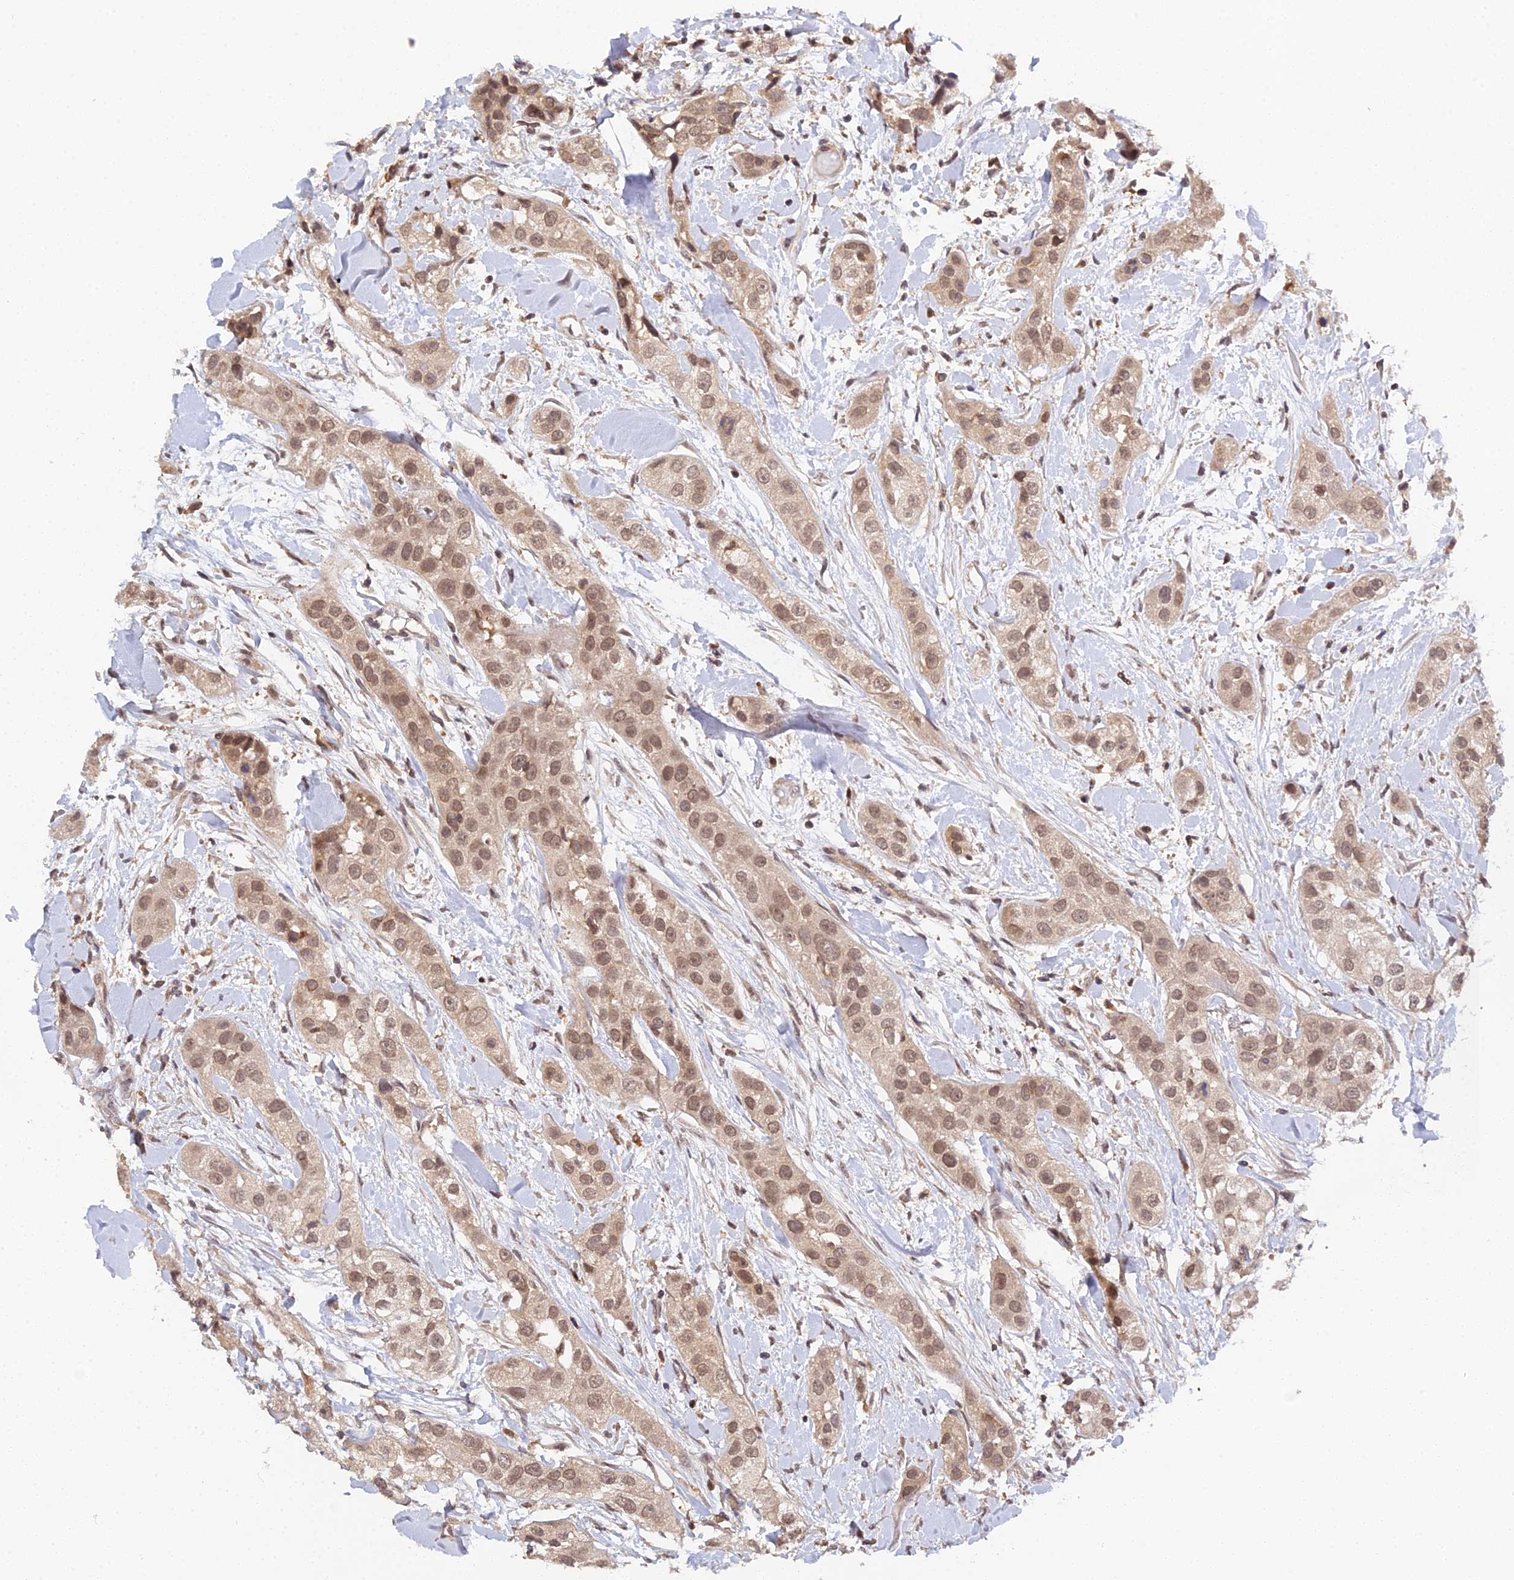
{"staining": {"intensity": "moderate", "quantity": ">75%", "location": "nuclear"}, "tissue": "head and neck cancer", "cell_type": "Tumor cells", "image_type": "cancer", "snomed": [{"axis": "morphology", "description": "Normal tissue, NOS"}, {"axis": "morphology", "description": "Squamous cell carcinoma, NOS"}, {"axis": "topography", "description": "Skeletal muscle"}, {"axis": "topography", "description": "Head-Neck"}], "caption": "High-power microscopy captured an IHC image of squamous cell carcinoma (head and neck), revealing moderate nuclear positivity in approximately >75% of tumor cells.", "gene": "TPRX1", "patient": {"sex": "male", "age": 51}}